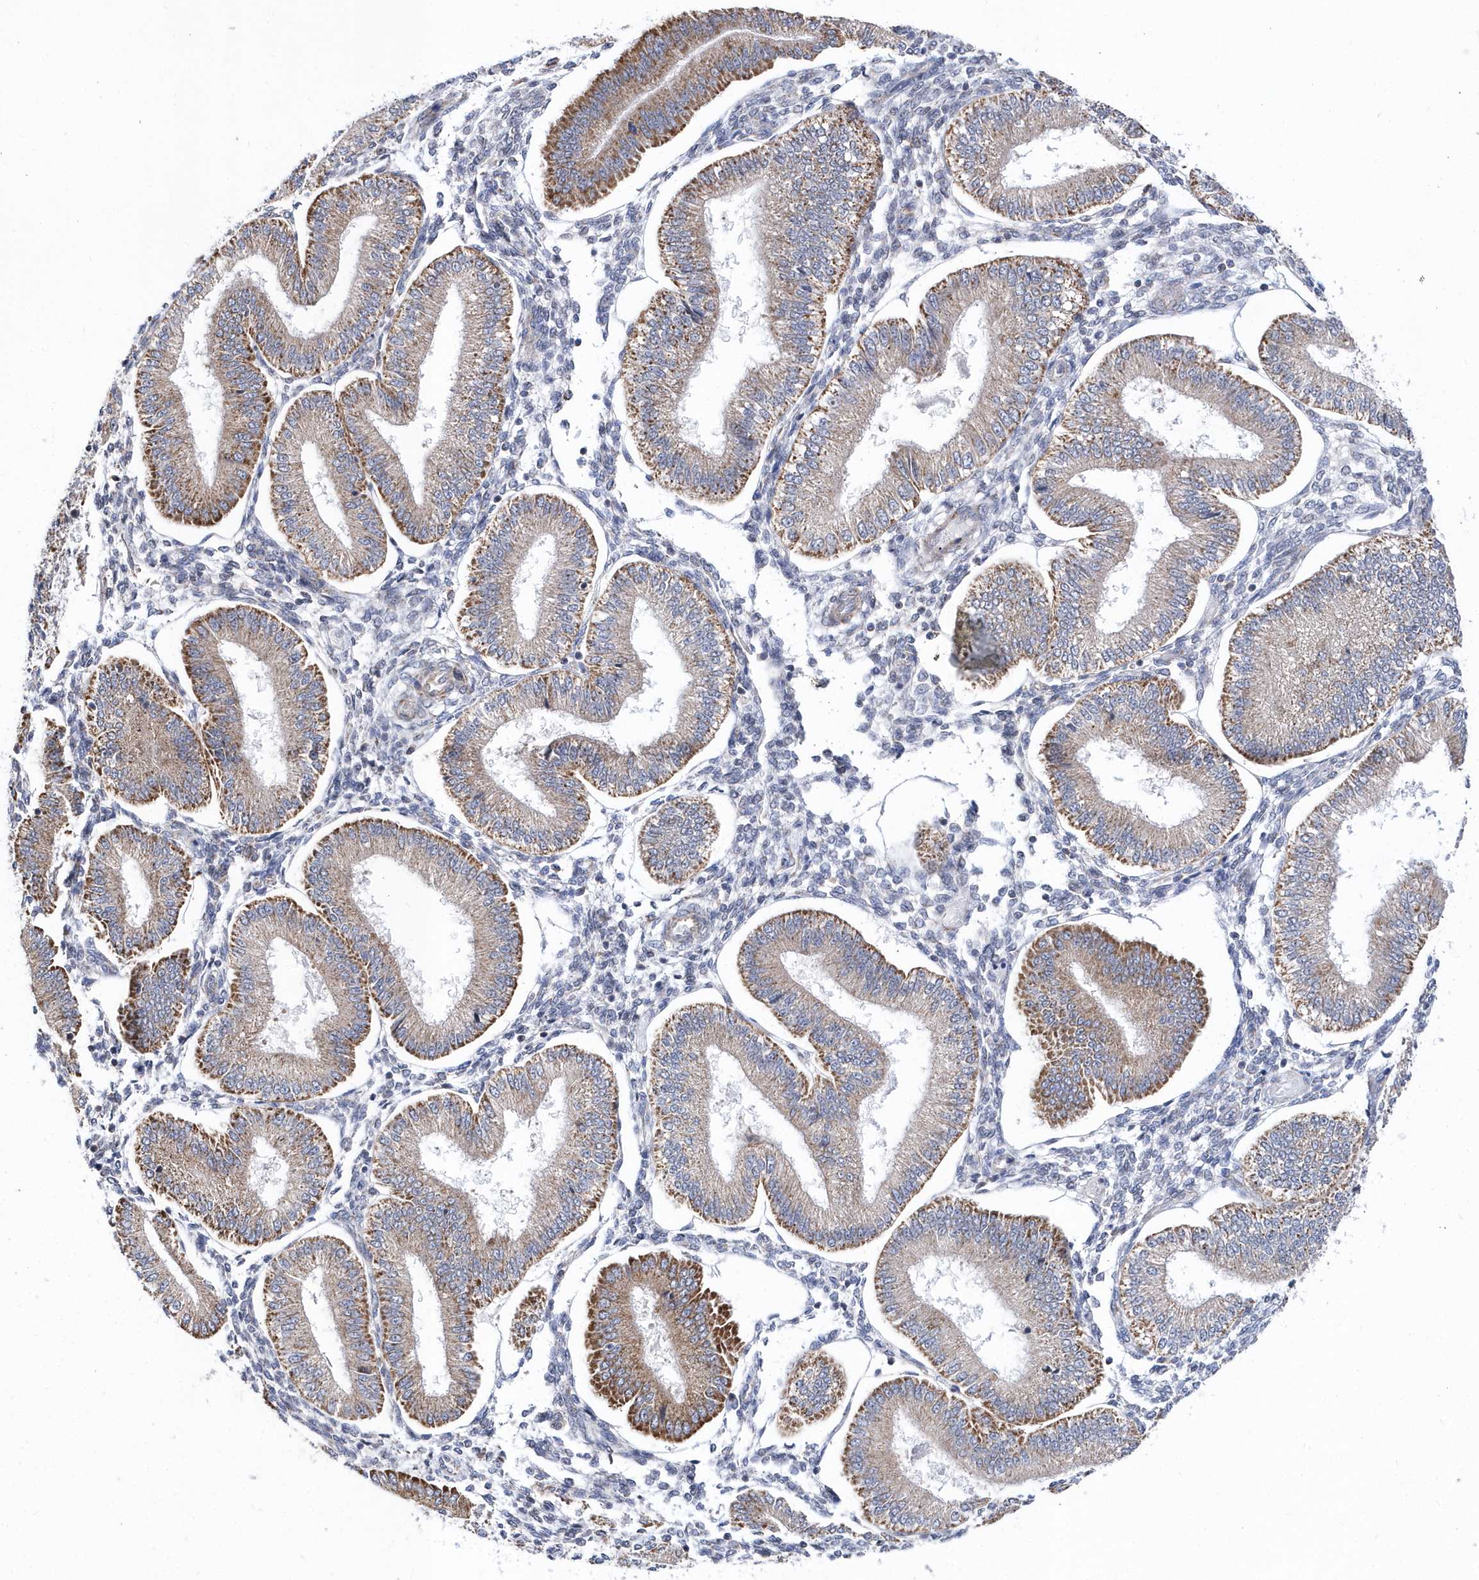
{"staining": {"intensity": "negative", "quantity": "none", "location": "none"}, "tissue": "endometrium", "cell_type": "Cells in endometrial stroma", "image_type": "normal", "snomed": [{"axis": "morphology", "description": "Normal tissue, NOS"}, {"axis": "topography", "description": "Endometrium"}], "caption": "Immunohistochemical staining of benign human endometrium exhibits no significant expression in cells in endometrial stroma.", "gene": "SPATA5", "patient": {"sex": "female", "age": 39}}